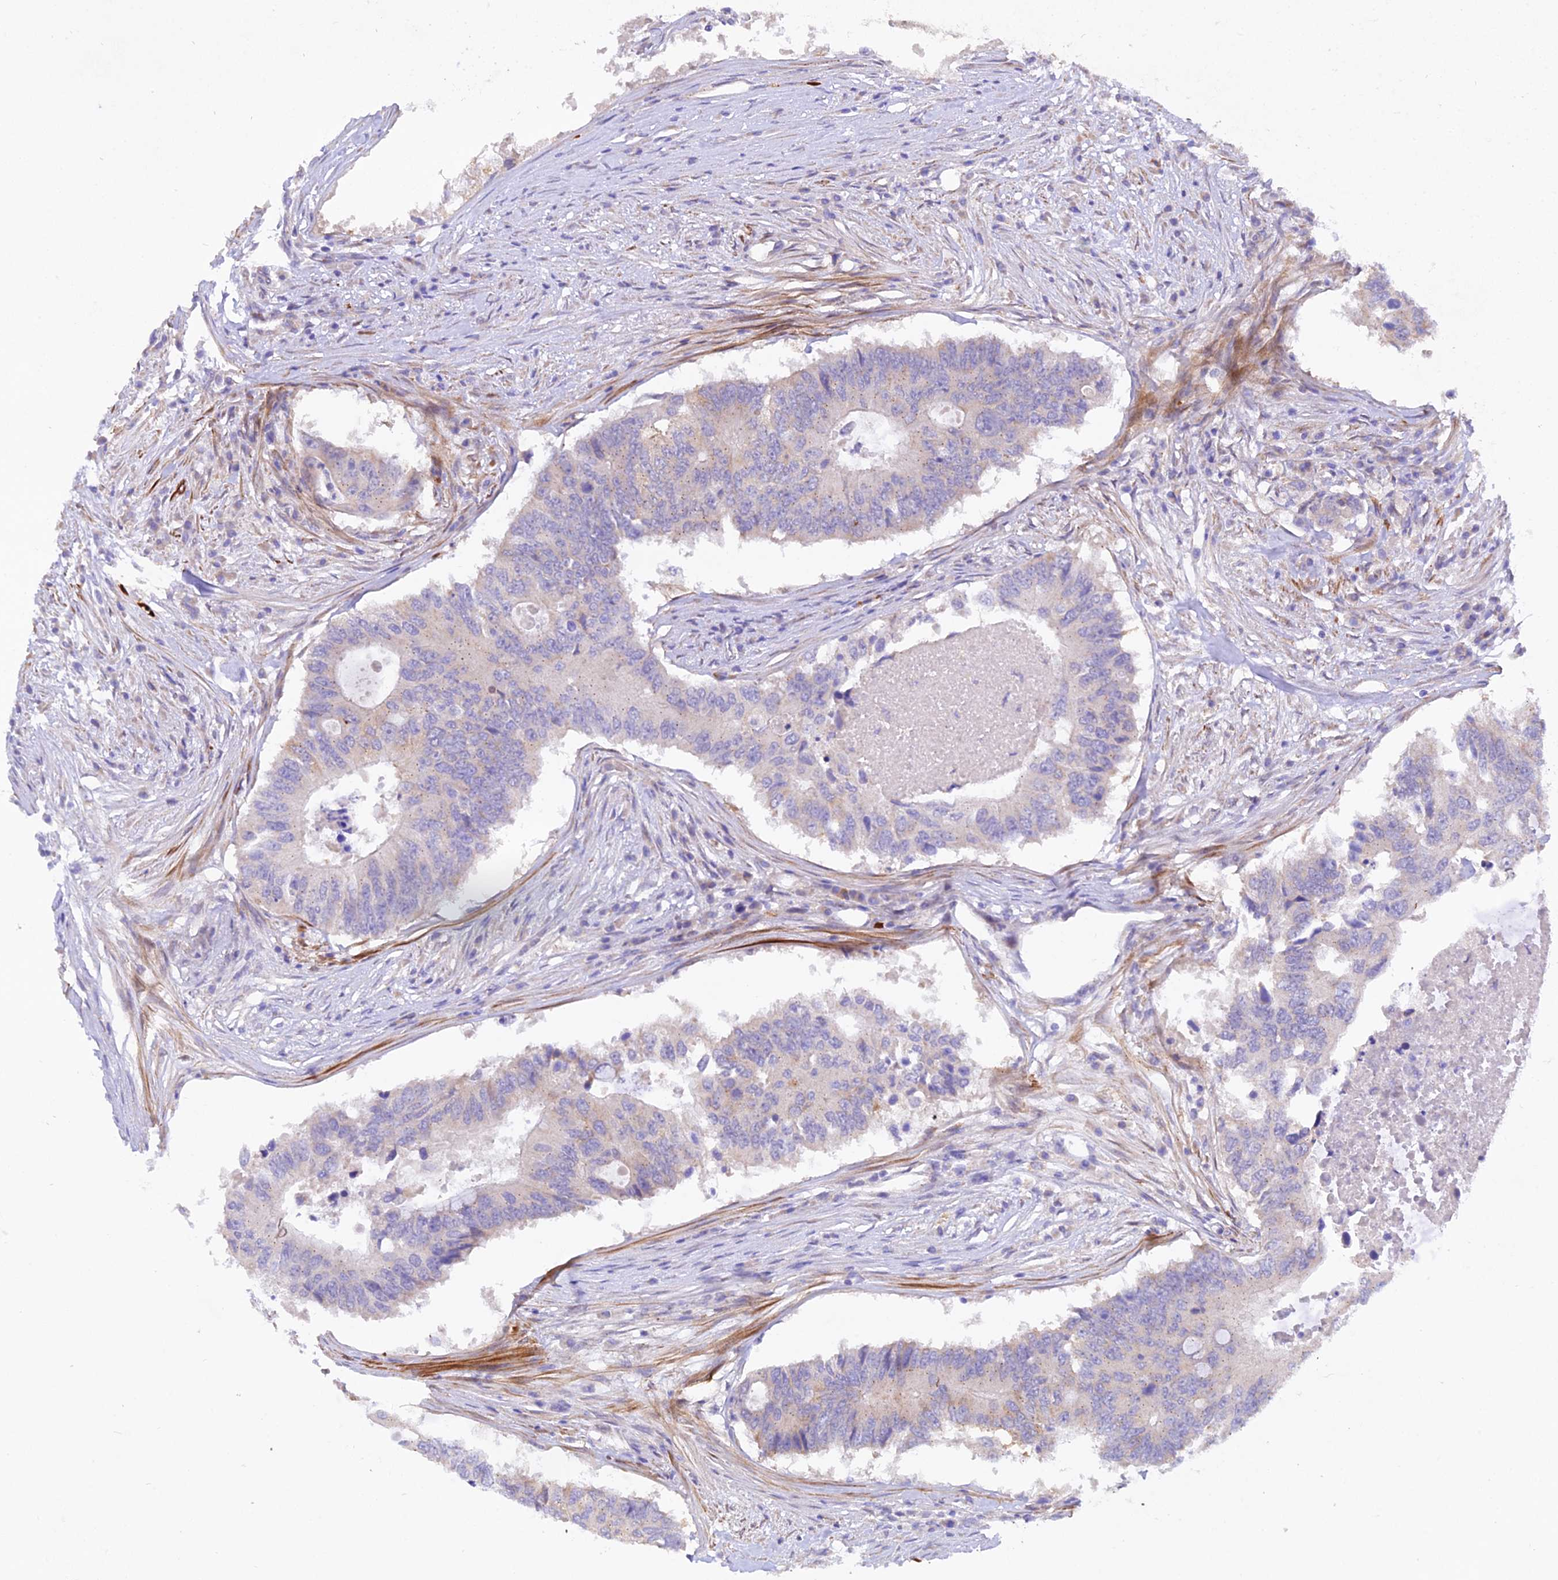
{"staining": {"intensity": "negative", "quantity": "none", "location": "none"}, "tissue": "colorectal cancer", "cell_type": "Tumor cells", "image_type": "cancer", "snomed": [{"axis": "morphology", "description": "Adenocarcinoma, NOS"}, {"axis": "topography", "description": "Colon"}], "caption": "The IHC photomicrograph has no significant expression in tumor cells of colorectal adenocarcinoma tissue. Nuclei are stained in blue.", "gene": "WDFY4", "patient": {"sex": "male", "age": 71}}